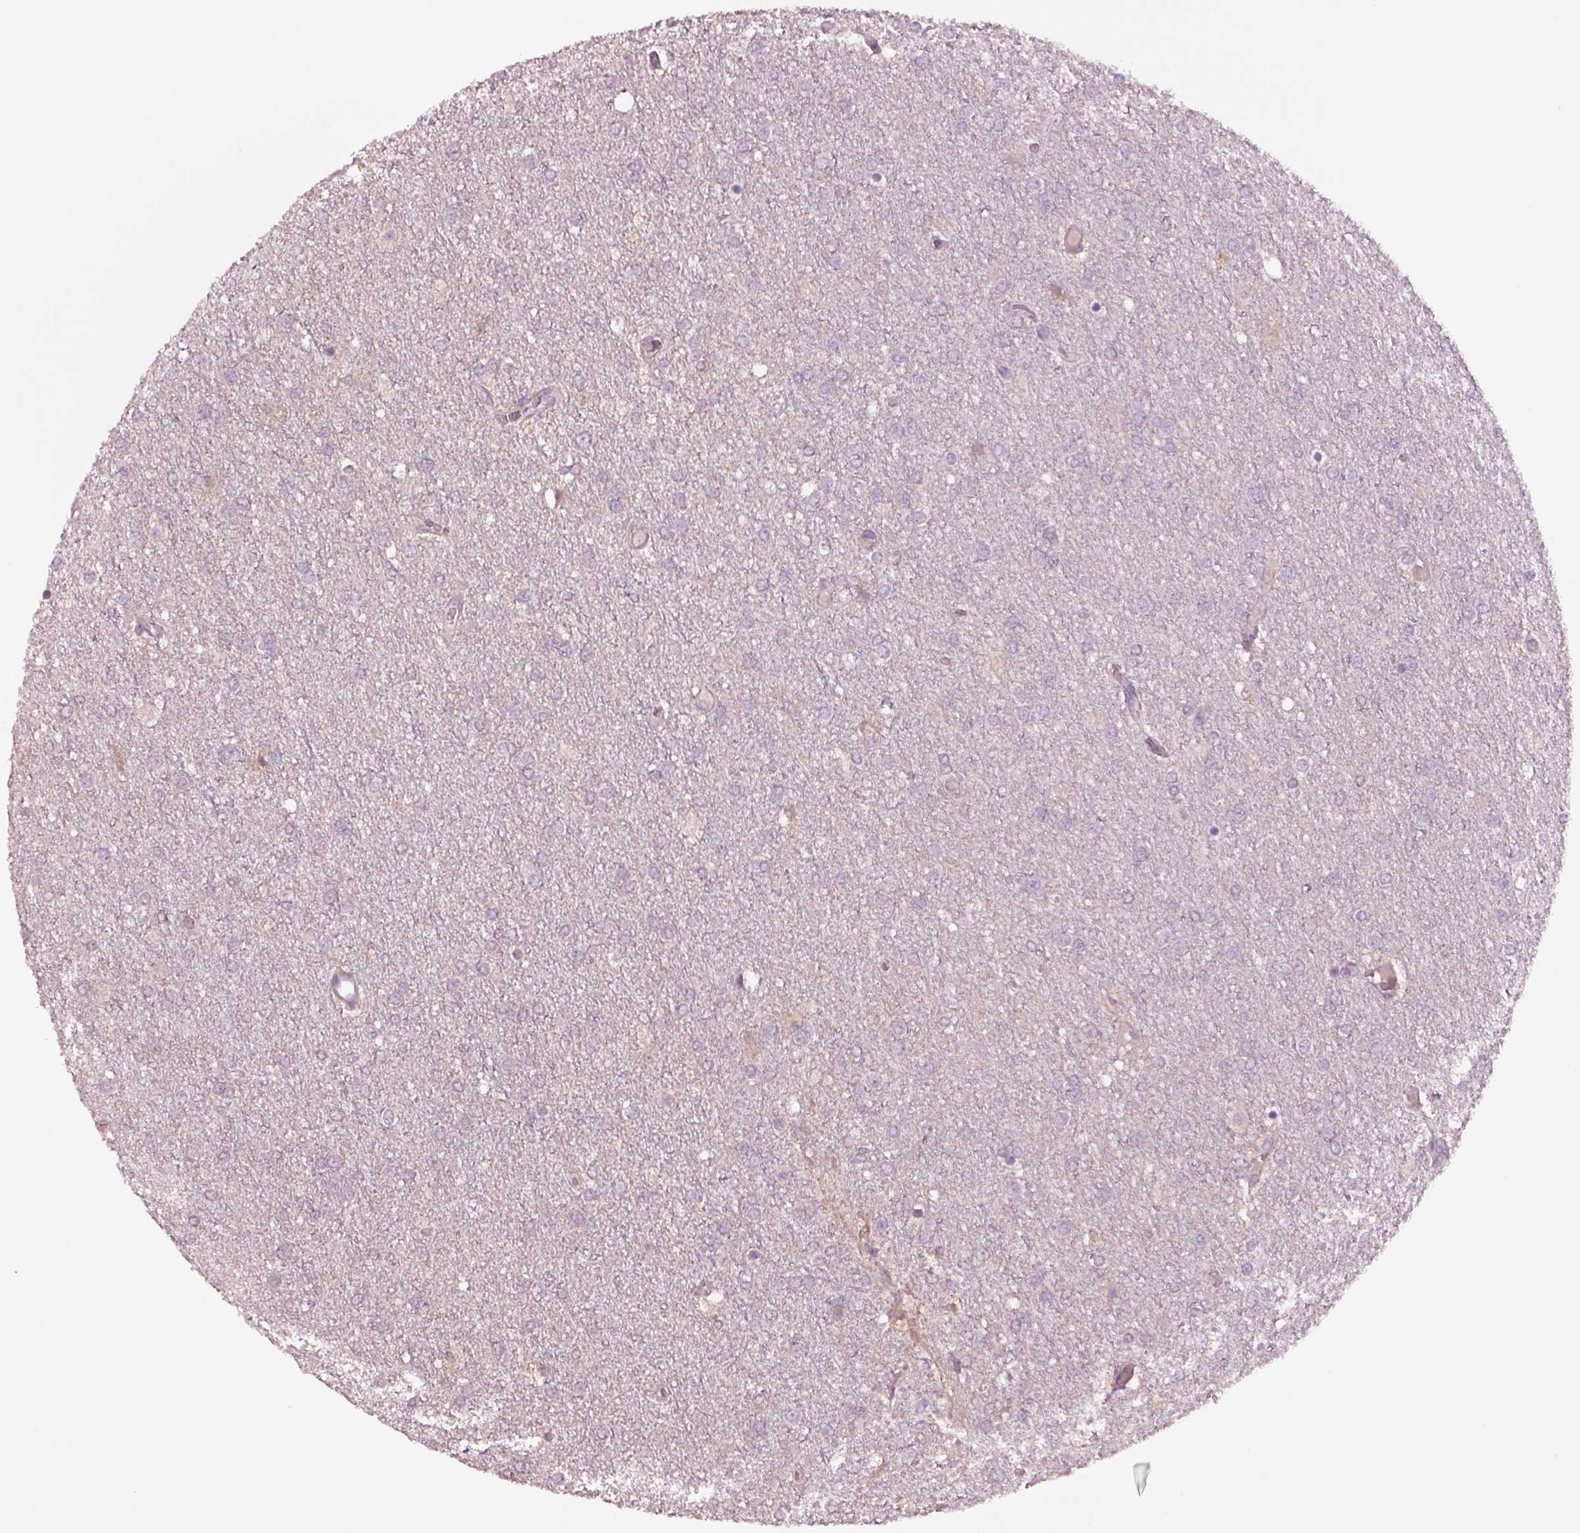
{"staining": {"intensity": "negative", "quantity": "none", "location": "none"}, "tissue": "glioma", "cell_type": "Tumor cells", "image_type": "cancer", "snomed": [{"axis": "morphology", "description": "Glioma, malignant, High grade"}, {"axis": "topography", "description": "Brain"}], "caption": "Human malignant high-grade glioma stained for a protein using immunohistochemistry (IHC) reveals no positivity in tumor cells.", "gene": "CLPSL1", "patient": {"sex": "female", "age": 61}}